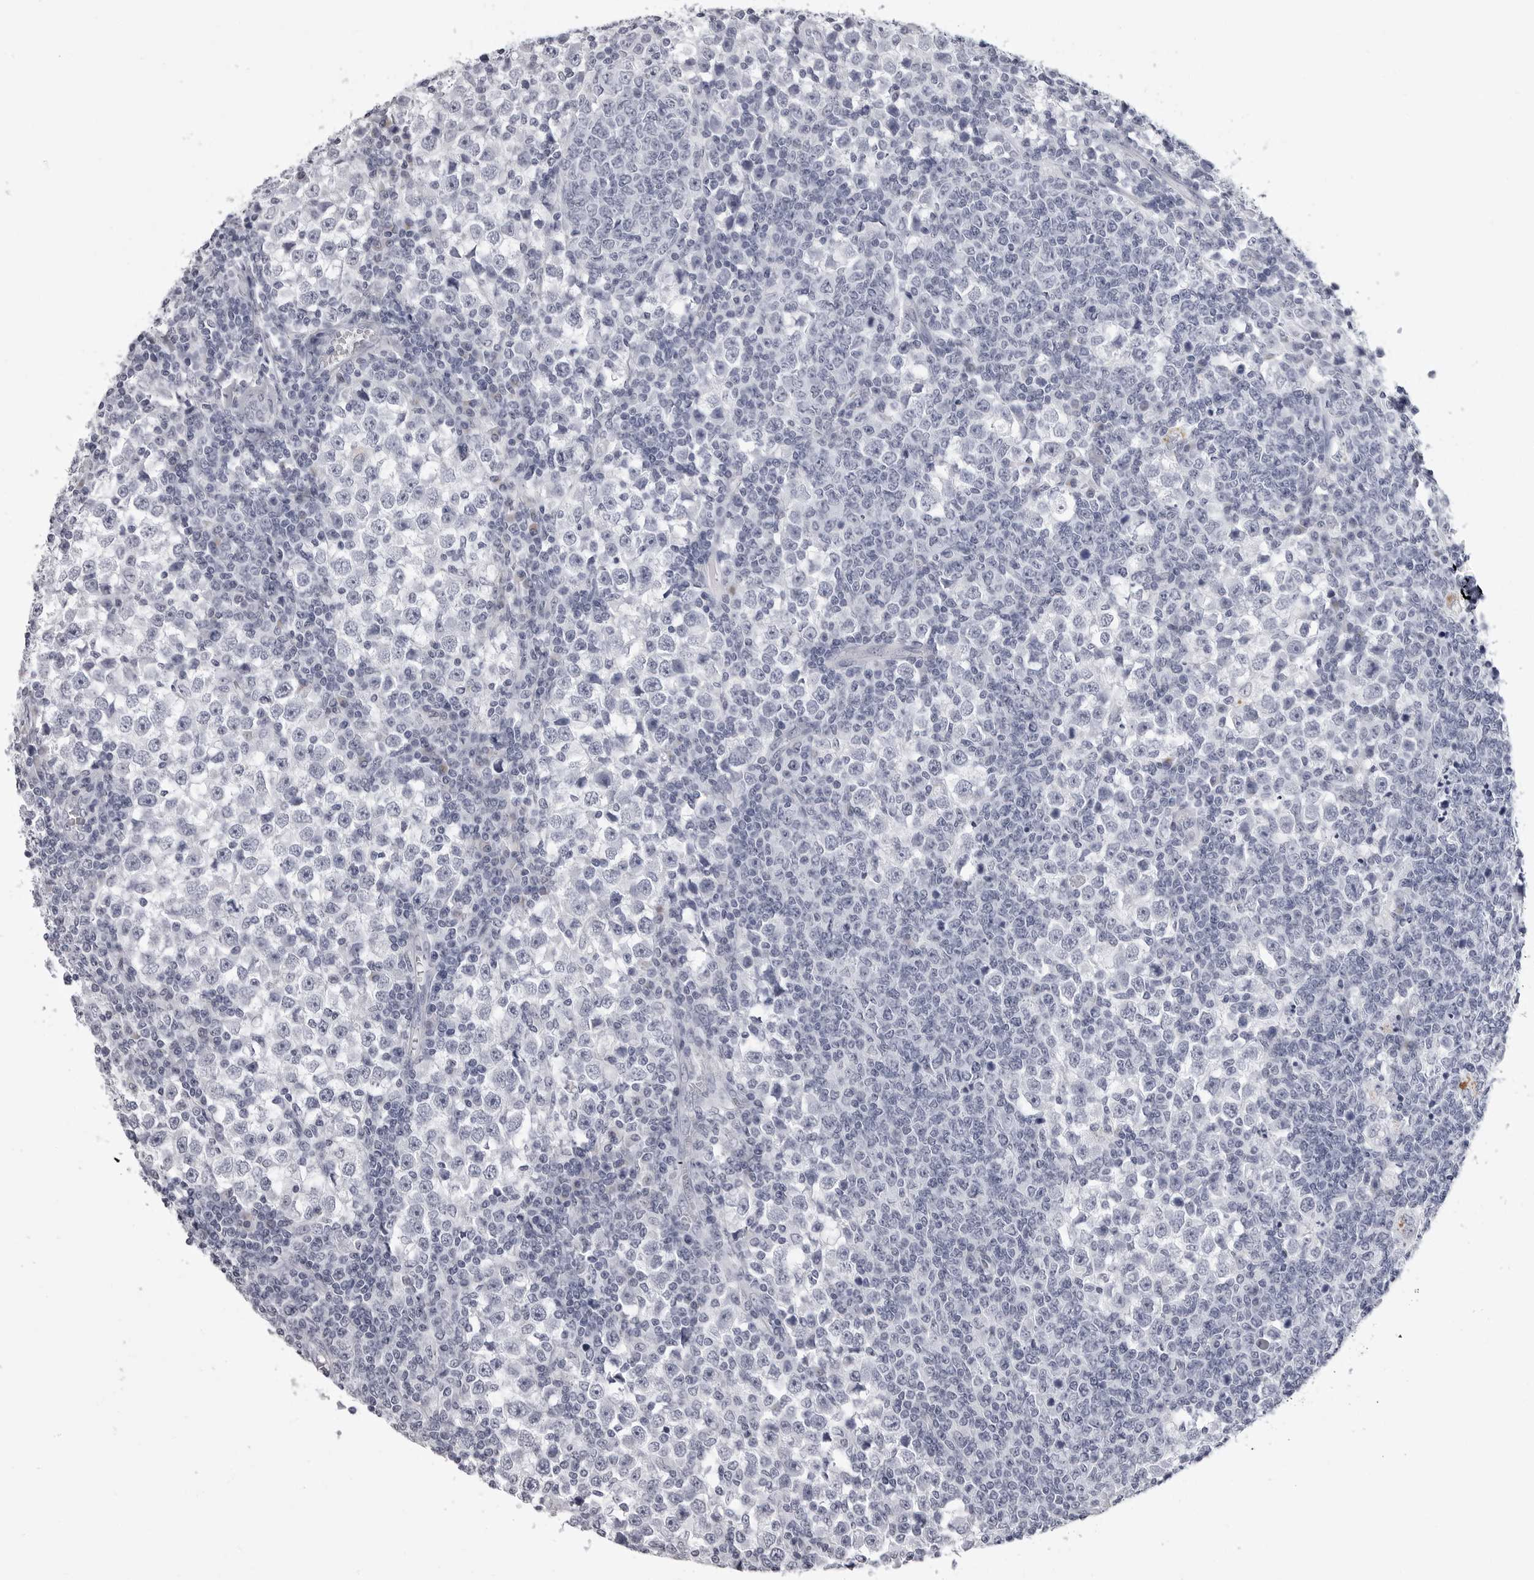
{"staining": {"intensity": "negative", "quantity": "none", "location": "none"}, "tissue": "testis cancer", "cell_type": "Tumor cells", "image_type": "cancer", "snomed": [{"axis": "morphology", "description": "Seminoma, NOS"}, {"axis": "topography", "description": "Testis"}], "caption": "Human testis cancer stained for a protein using immunohistochemistry (IHC) shows no positivity in tumor cells.", "gene": "LGALS4", "patient": {"sex": "male", "age": 65}}